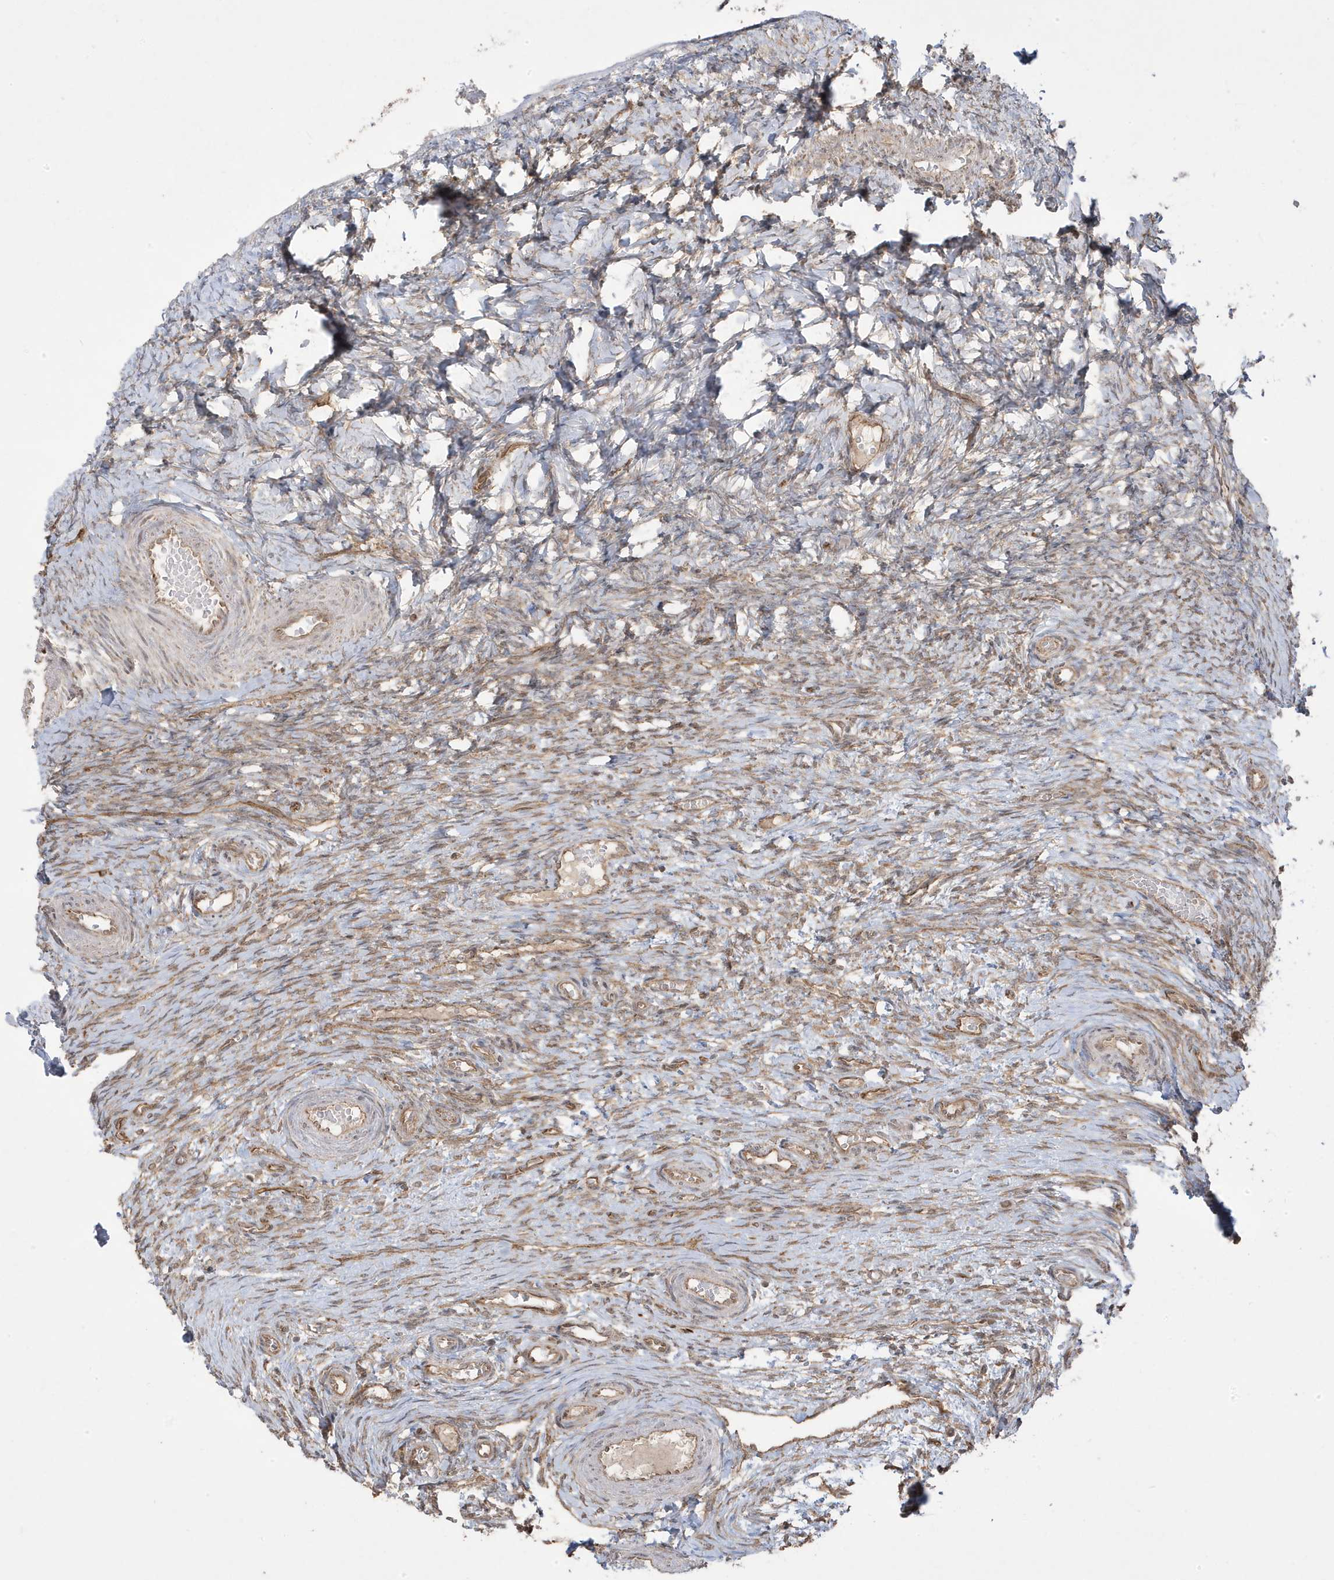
{"staining": {"intensity": "weak", "quantity": ">75%", "location": "cytoplasmic/membranous"}, "tissue": "ovary", "cell_type": "Ovarian stroma cells", "image_type": "normal", "snomed": [{"axis": "morphology", "description": "Adenocarcinoma, NOS"}, {"axis": "topography", "description": "Endometrium"}], "caption": "An immunohistochemistry photomicrograph of unremarkable tissue is shown. Protein staining in brown shows weak cytoplasmic/membranous positivity in ovary within ovarian stroma cells.", "gene": "DNAJC12", "patient": {"sex": "female", "age": 32}}